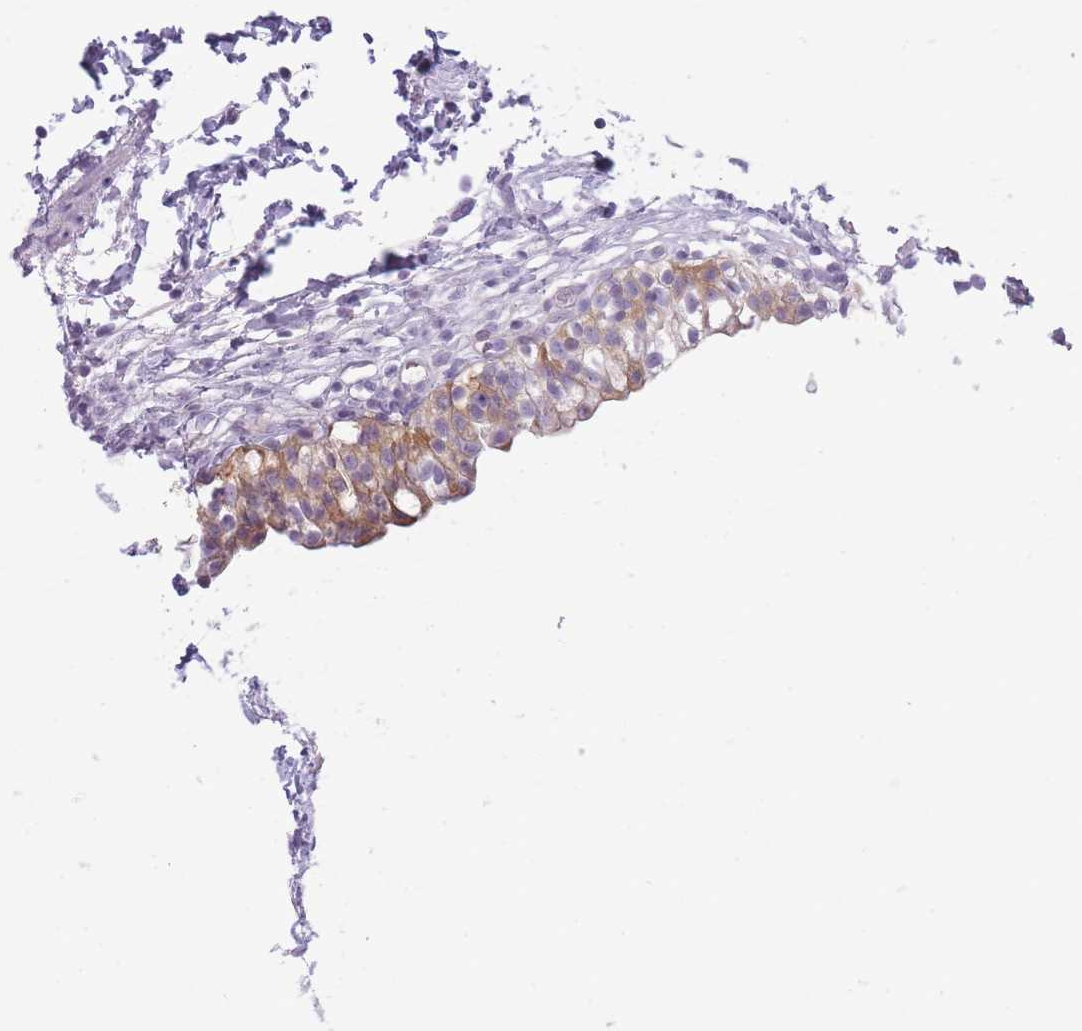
{"staining": {"intensity": "moderate", "quantity": "25%-75%", "location": "cytoplasmic/membranous"}, "tissue": "urinary bladder", "cell_type": "Urothelial cells", "image_type": "normal", "snomed": [{"axis": "morphology", "description": "Normal tissue, NOS"}, {"axis": "topography", "description": "Urinary bladder"}, {"axis": "topography", "description": "Peripheral nerve tissue"}], "caption": "Brown immunohistochemical staining in normal human urinary bladder demonstrates moderate cytoplasmic/membranous positivity in about 25%-75% of urothelial cells. The protein of interest is stained brown, and the nuclei are stained in blue (DAB (3,3'-diaminobenzidine) IHC with brightfield microscopy, high magnification).", "gene": "GGT1", "patient": {"sex": "male", "age": 55}}